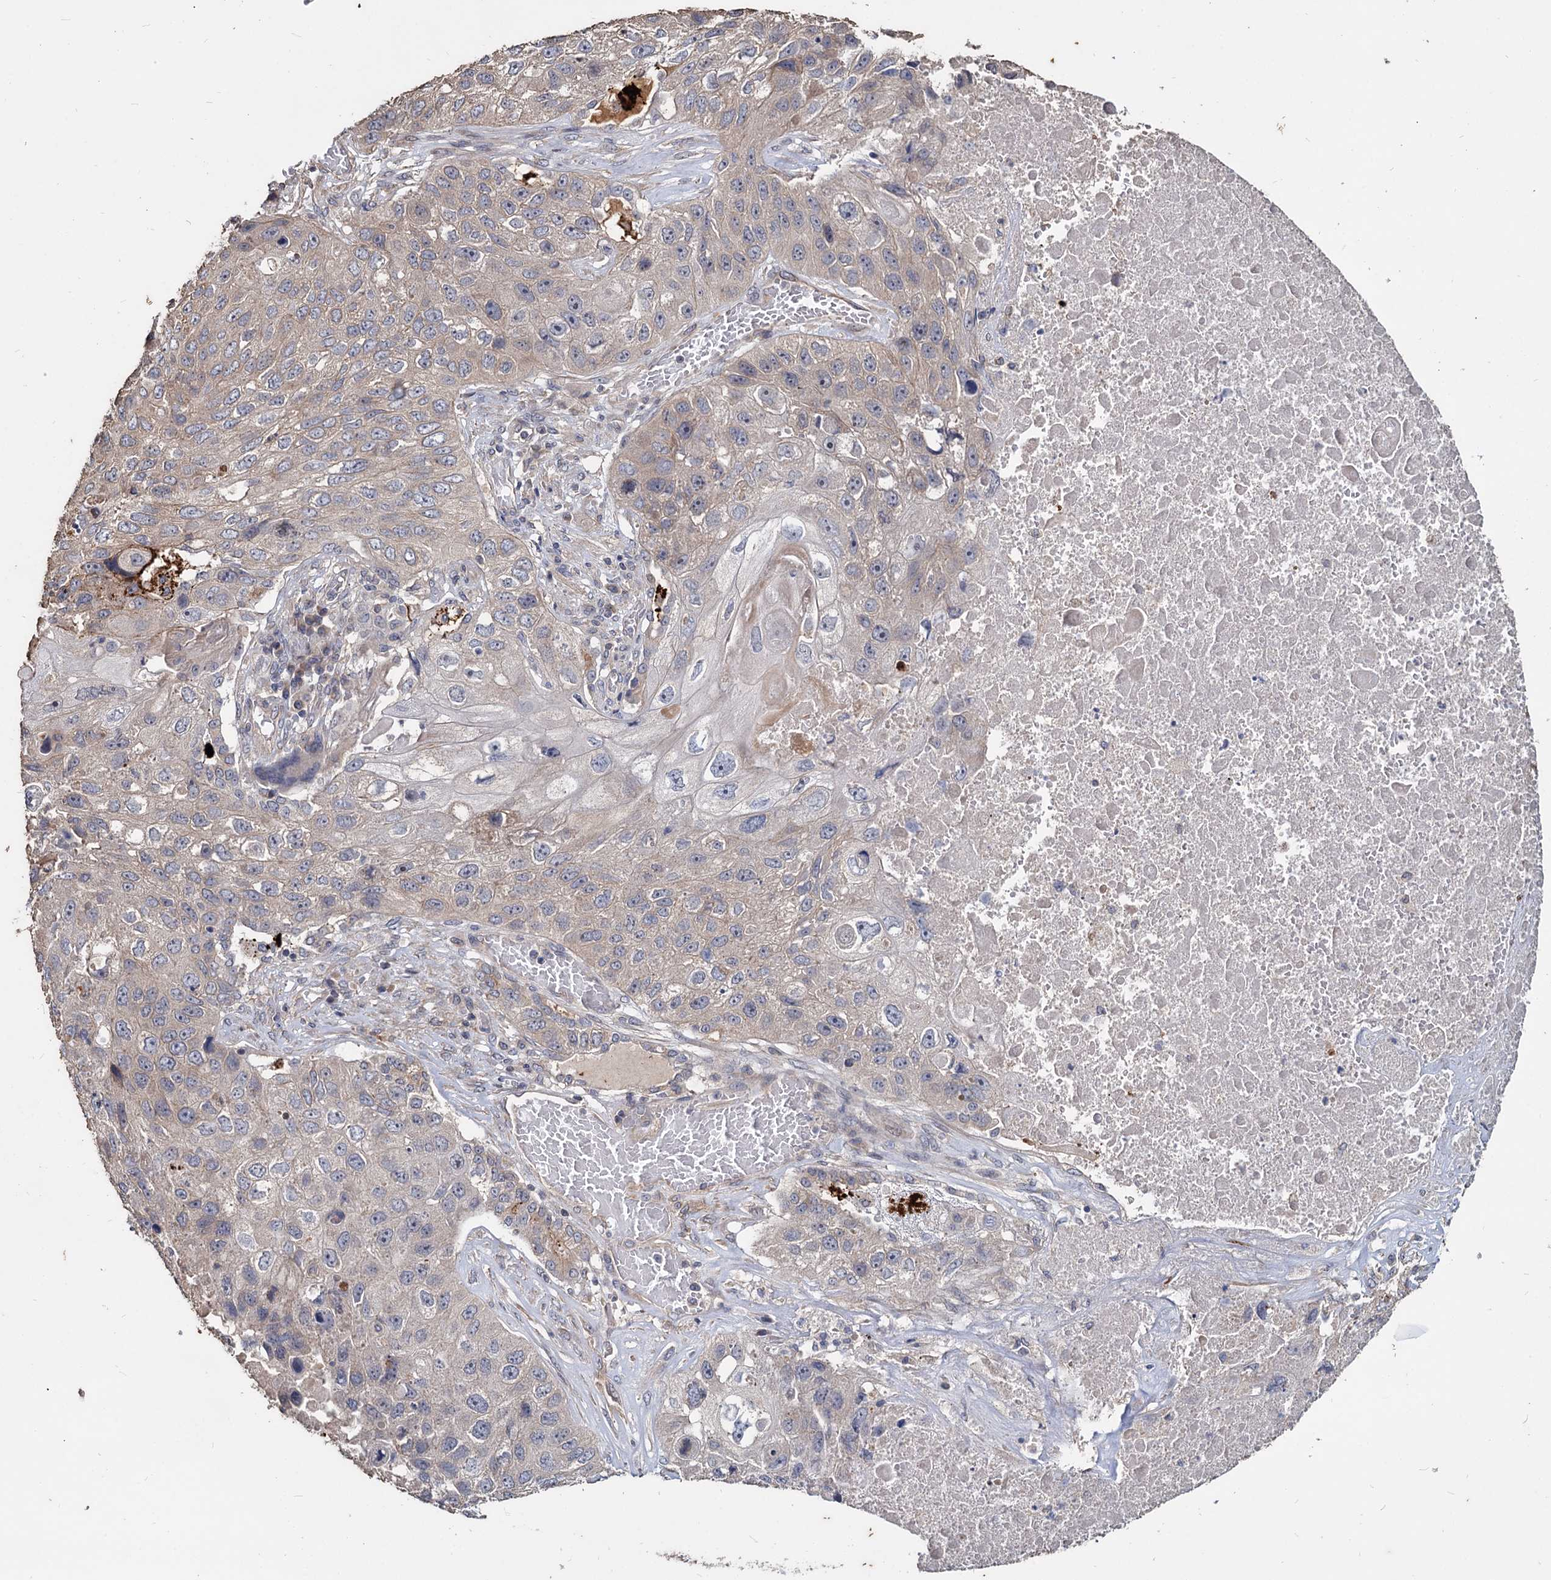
{"staining": {"intensity": "weak", "quantity": "<25%", "location": "cytoplasmic/membranous"}, "tissue": "lung cancer", "cell_type": "Tumor cells", "image_type": "cancer", "snomed": [{"axis": "morphology", "description": "Squamous cell carcinoma, NOS"}, {"axis": "topography", "description": "Lung"}], "caption": "Human lung cancer (squamous cell carcinoma) stained for a protein using IHC displays no expression in tumor cells.", "gene": "DEPDC4", "patient": {"sex": "male", "age": 61}}